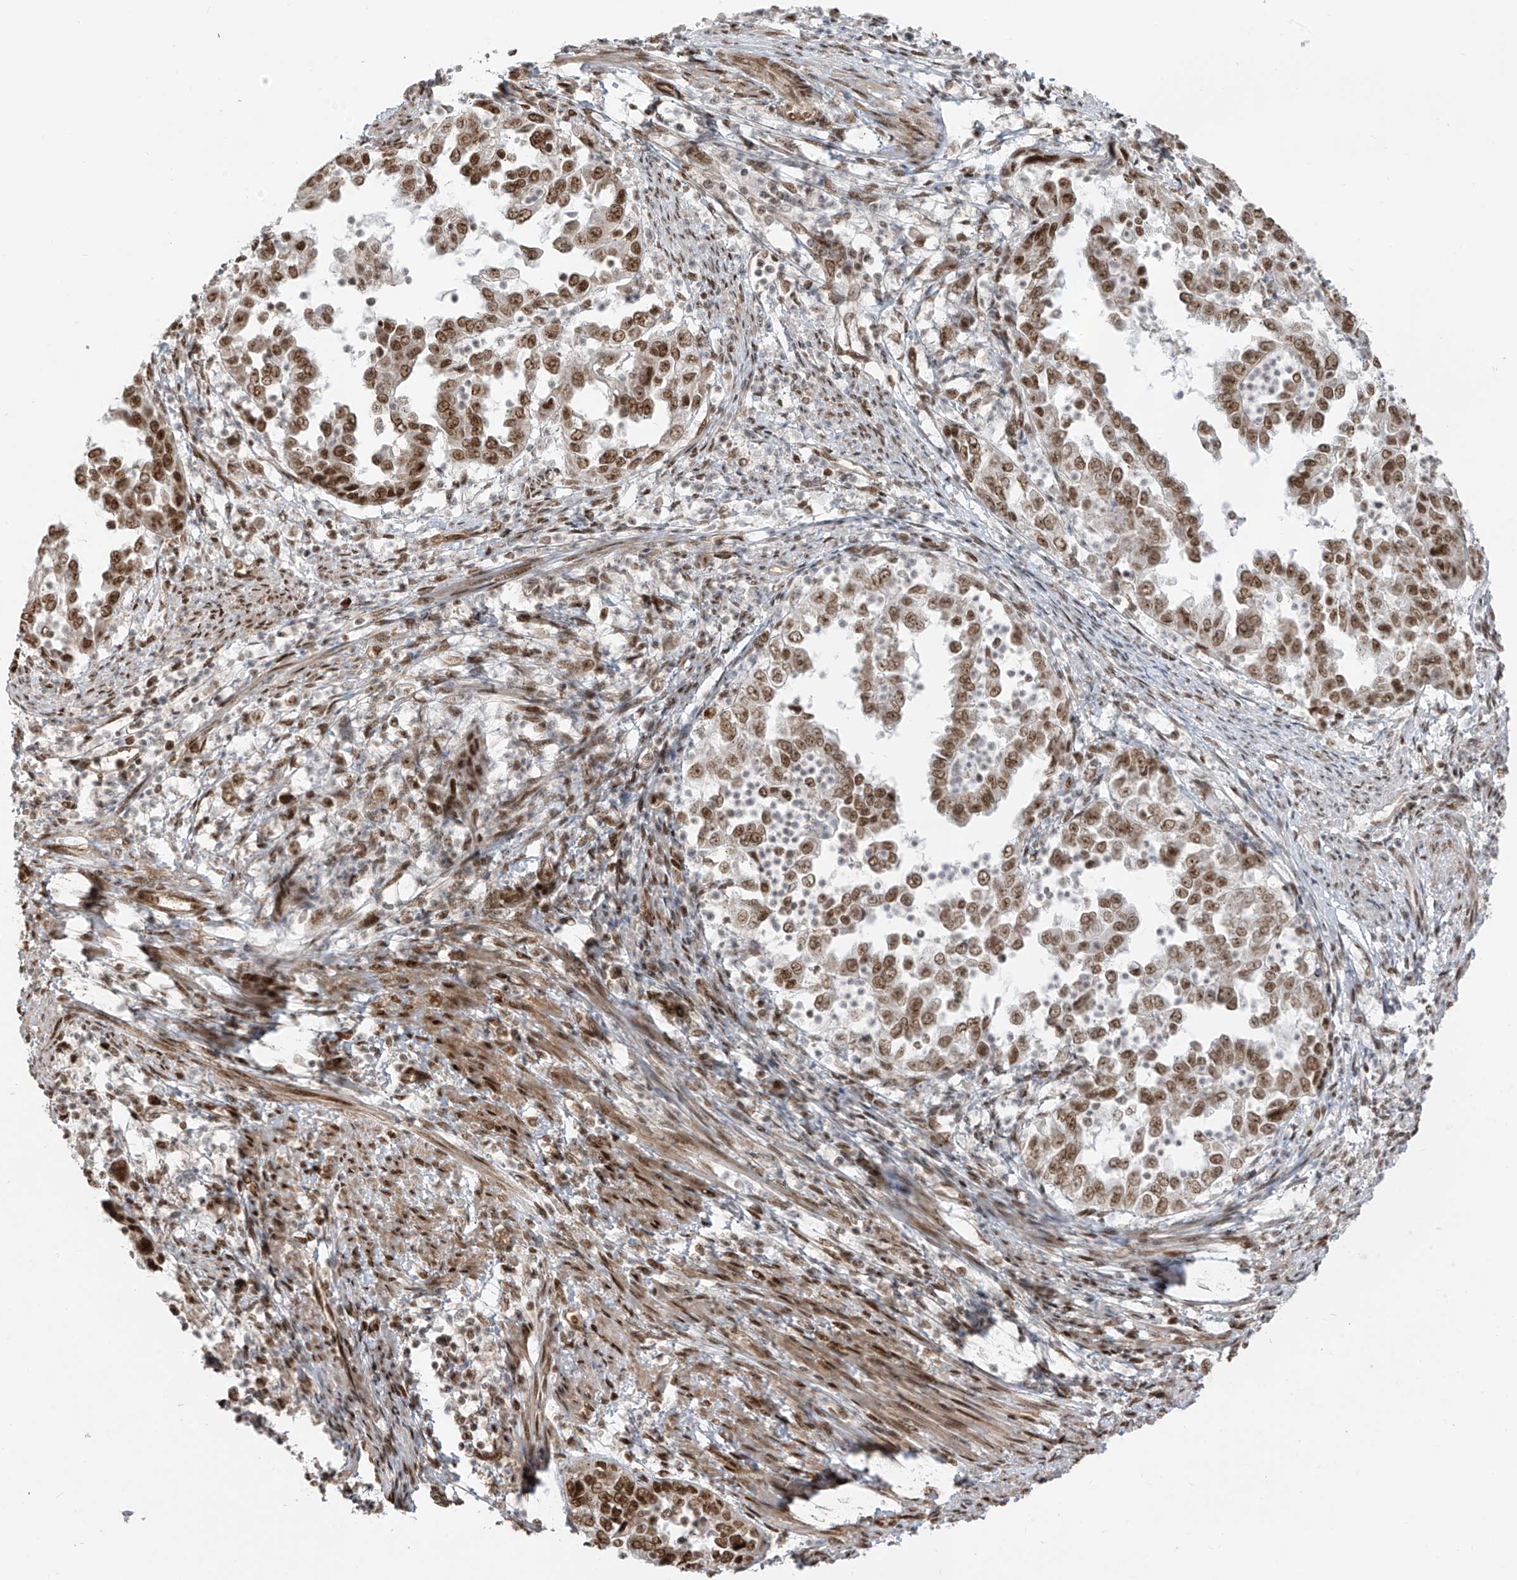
{"staining": {"intensity": "moderate", "quantity": ">75%", "location": "nuclear"}, "tissue": "endometrial cancer", "cell_type": "Tumor cells", "image_type": "cancer", "snomed": [{"axis": "morphology", "description": "Adenocarcinoma, NOS"}, {"axis": "topography", "description": "Endometrium"}], "caption": "Endometrial cancer (adenocarcinoma) stained with a brown dye reveals moderate nuclear positive staining in approximately >75% of tumor cells.", "gene": "ARHGEF3", "patient": {"sex": "female", "age": 85}}